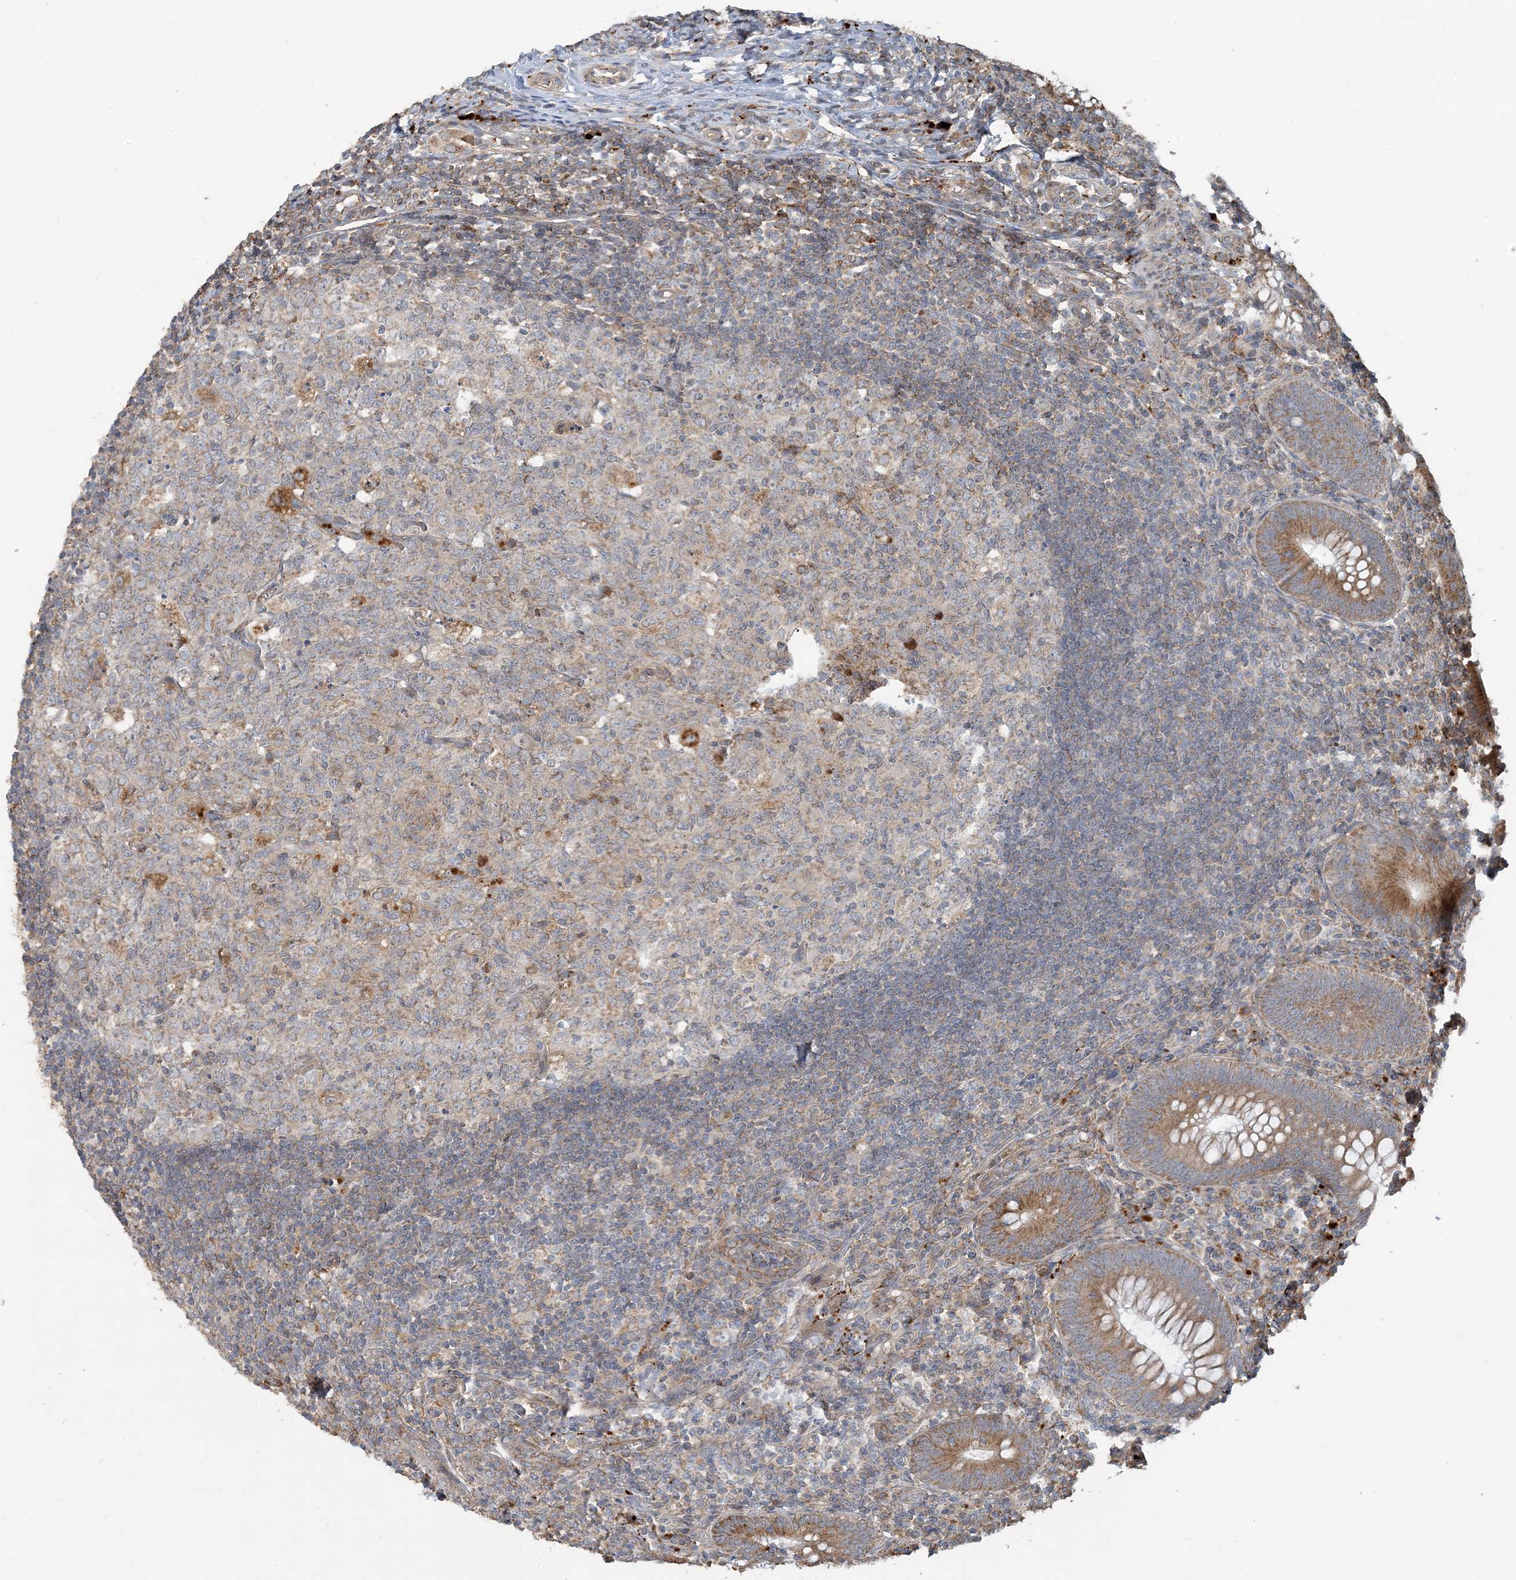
{"staining": {"intensity": "moderate", "quantity": ">75%", "location": "cytoplasmic/membranous"}, "tissue": "appendix", "cell_type": "Glandular cells", "image_type": "normal", "snomed": [{"axis": "morphology", "description": "Normal tissue, NOS"}, {"axis": "topography", "description": "Appendix"}], "caption": "Appendix stained for a protein (brown) shows moderate cytoplasmic/membranous positive staining in about >75% of glandular cells.", "gene": "LTN1", "patient": {"sex": "male", "age": 14}}